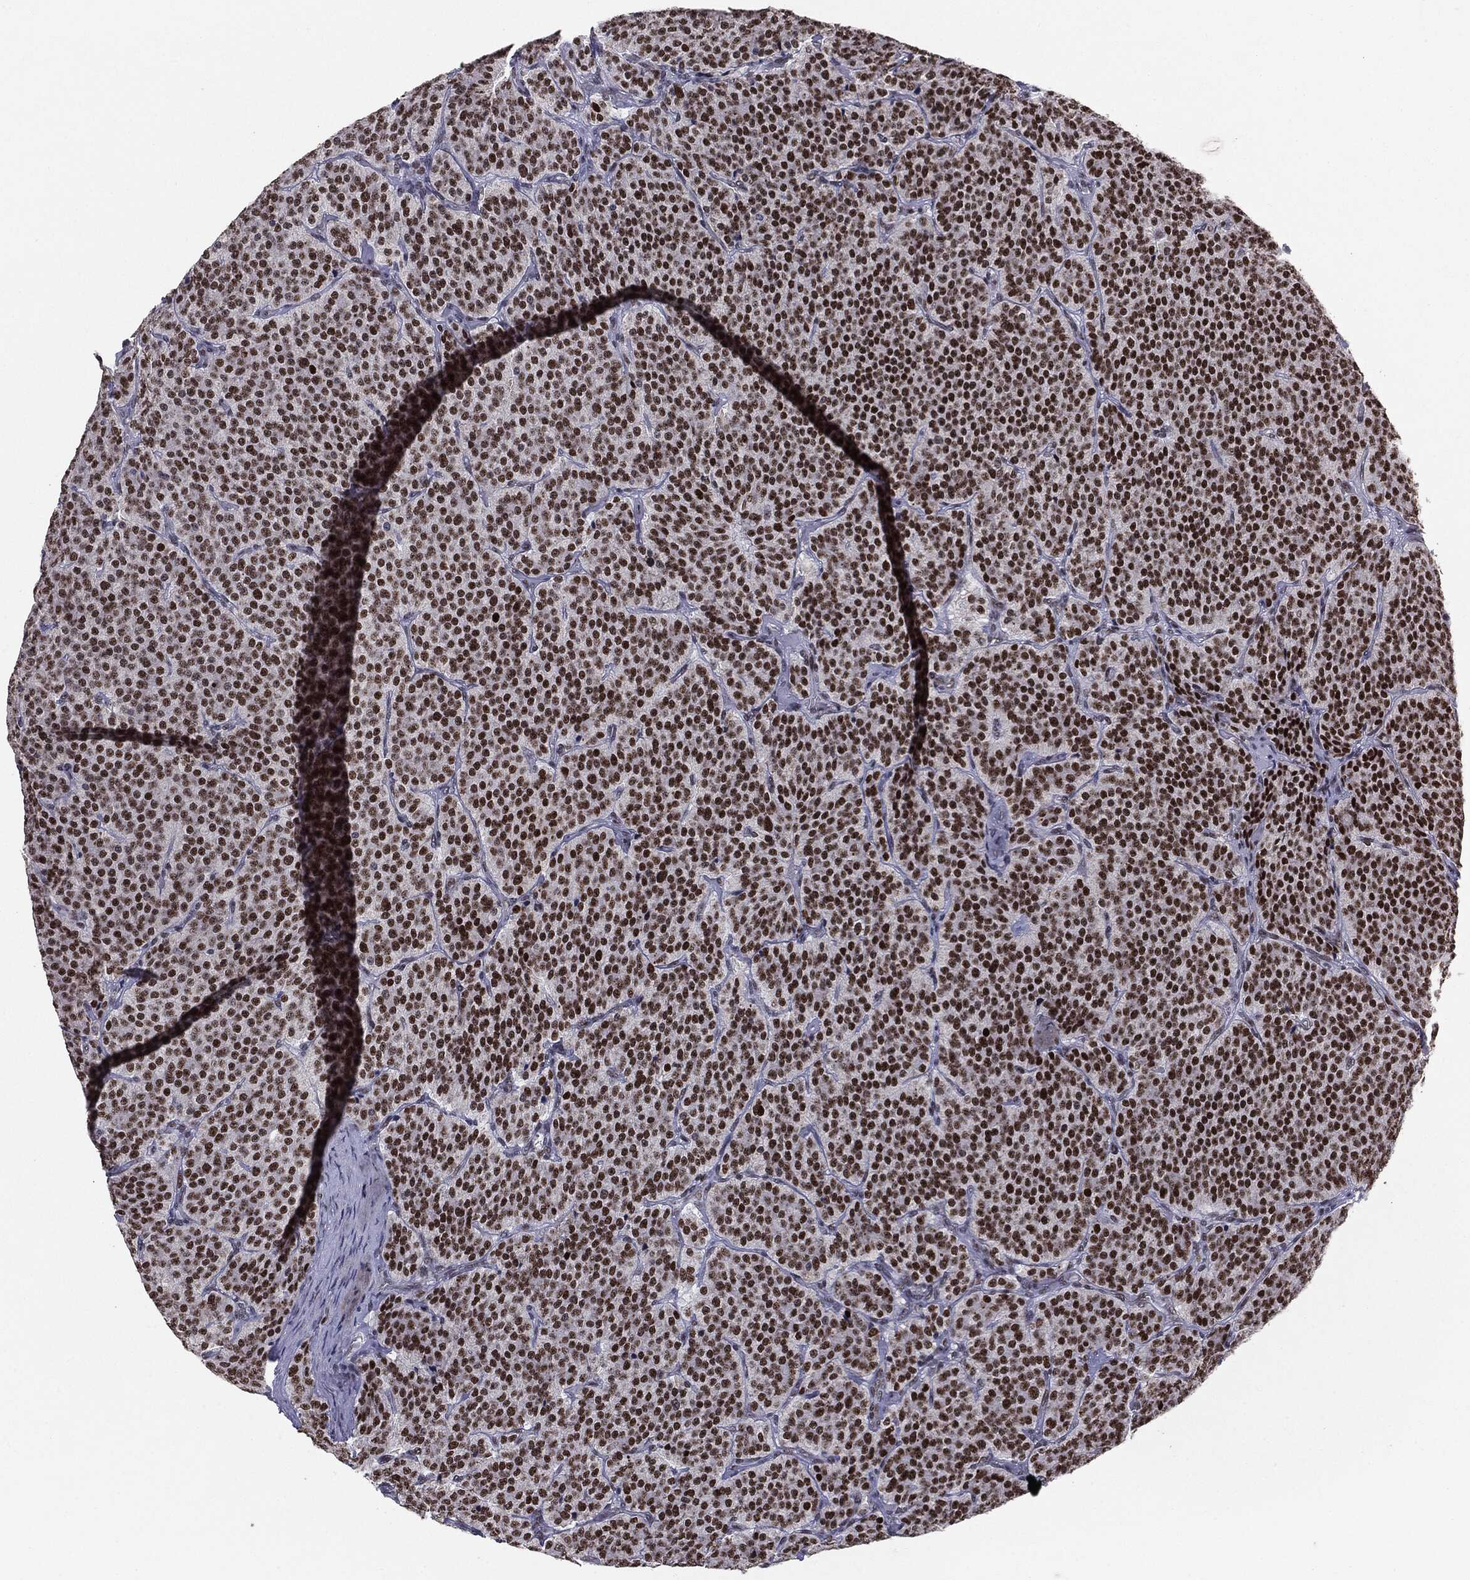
{"staining": {"intensity": "strong", "quantity": ">75%", "location": "nuclear"}, "tissue": "carcinoid", "cell_type": "Tumor cells", "image_type": "cancer", "snomed": [{"axis": "morphology", "description": "Carcinoid, malignant, NOS"}, {"axis": "topography", "description": "Small intestine"}], "caption": "Tumor cells demonstrate high levels of strong nuclear positivity in approximately >75% of cells in human carcinoid.", "gene": "MDC1", "patient": {"sex": "female", "age": 58}}